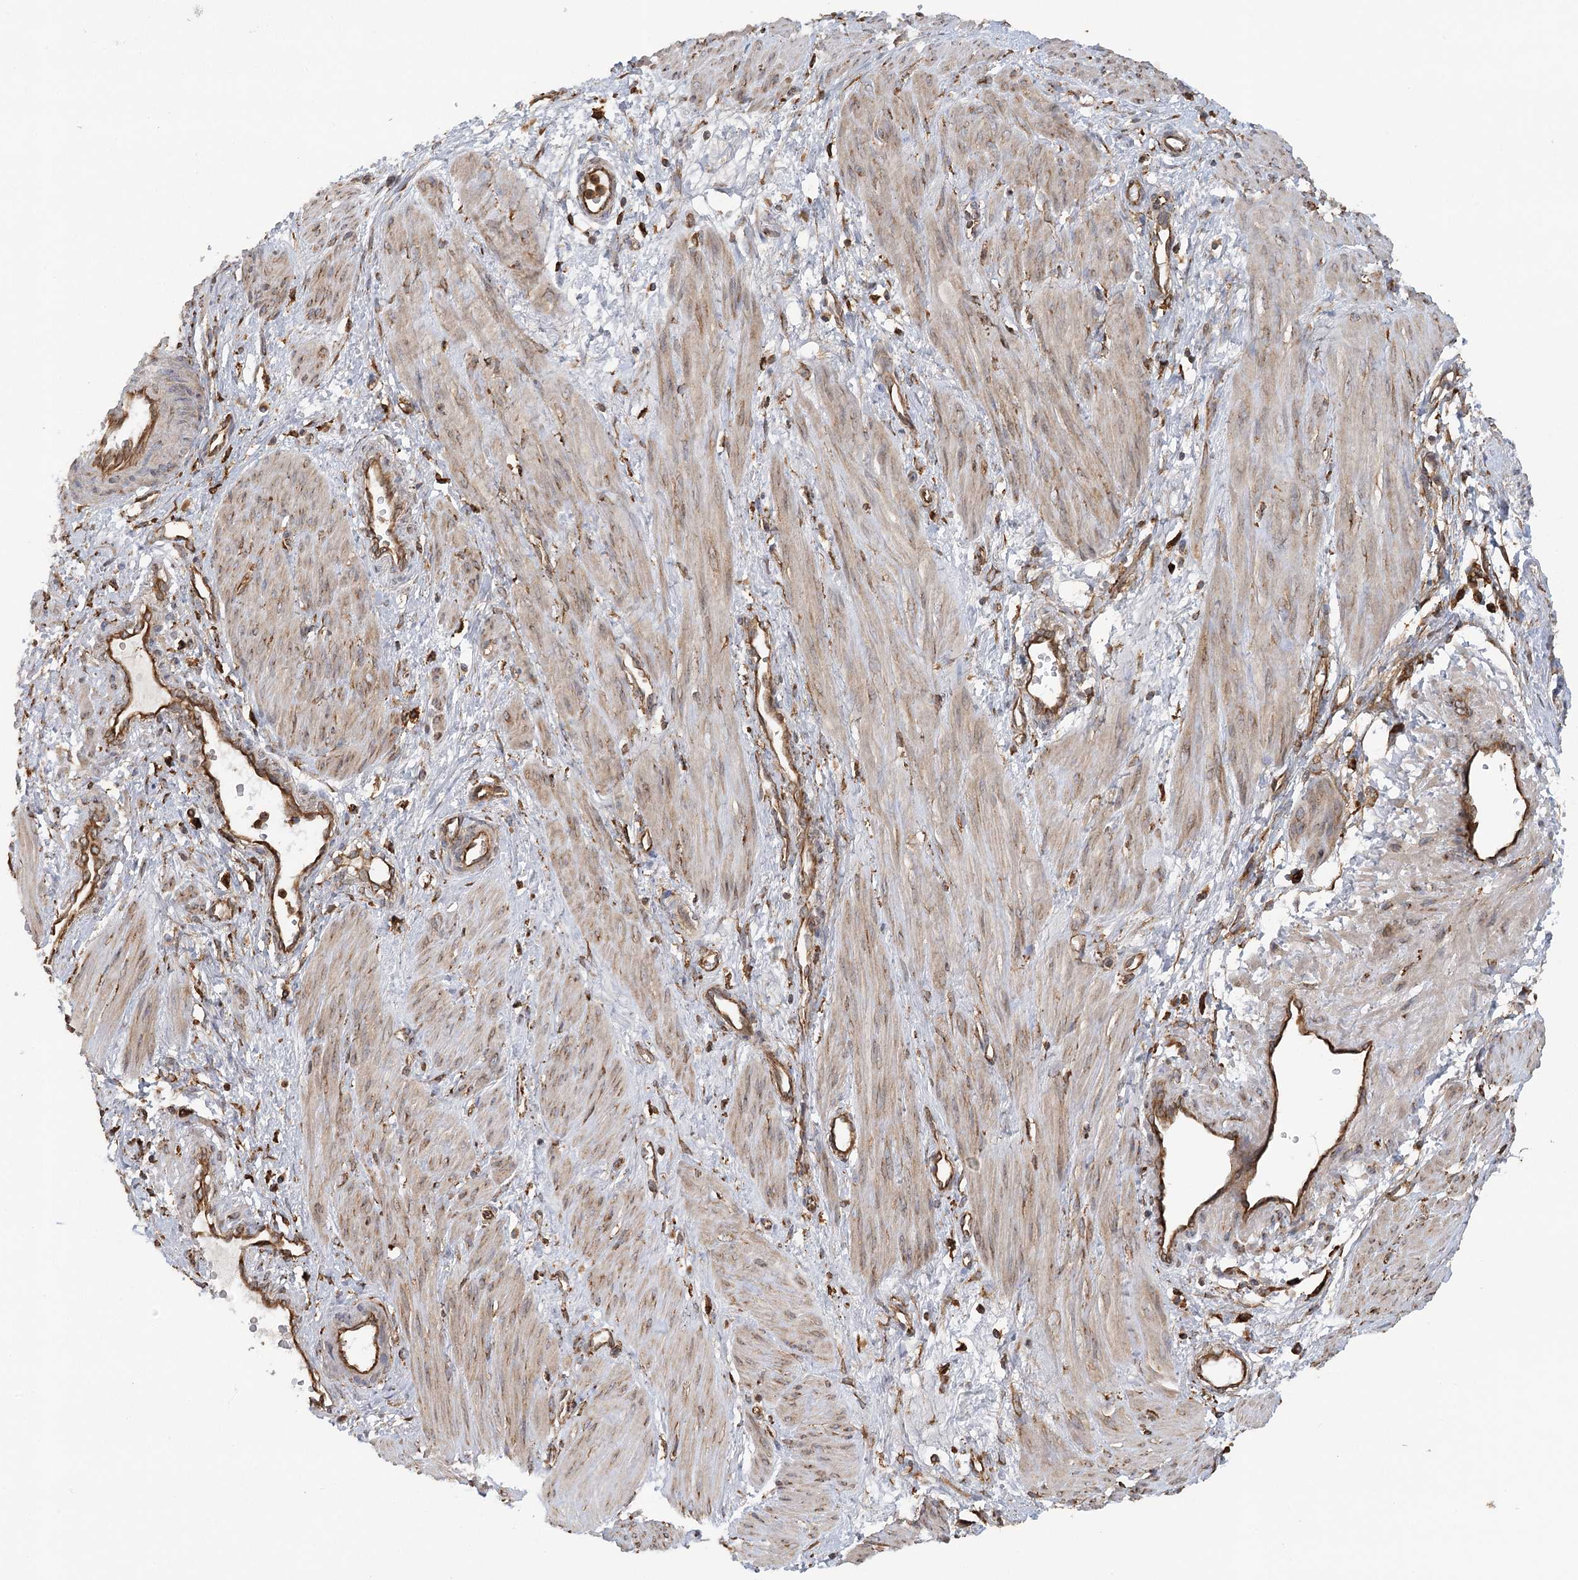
{"staining": {"intensity": "moderate", "quantity": ">75%", "location": "cytoplasmic/membranous"}, "tissue": "smooth muscle", "cell_type": "Smooth muscle cells", "image_type": "normal", "snomed": [{"axis": "morphology", "description": "Normal tissue, NOS"}, {"axis": "topography", "description": "Endometrium"}], "caption": "Smooth muscle cells display medium levels of moderate cytoplasmic/membranous expression in approximately >75% of cells in normal human smooth muscle.", "gene": "ACAP2", "patient": {"sex": "female", "age": 33}}